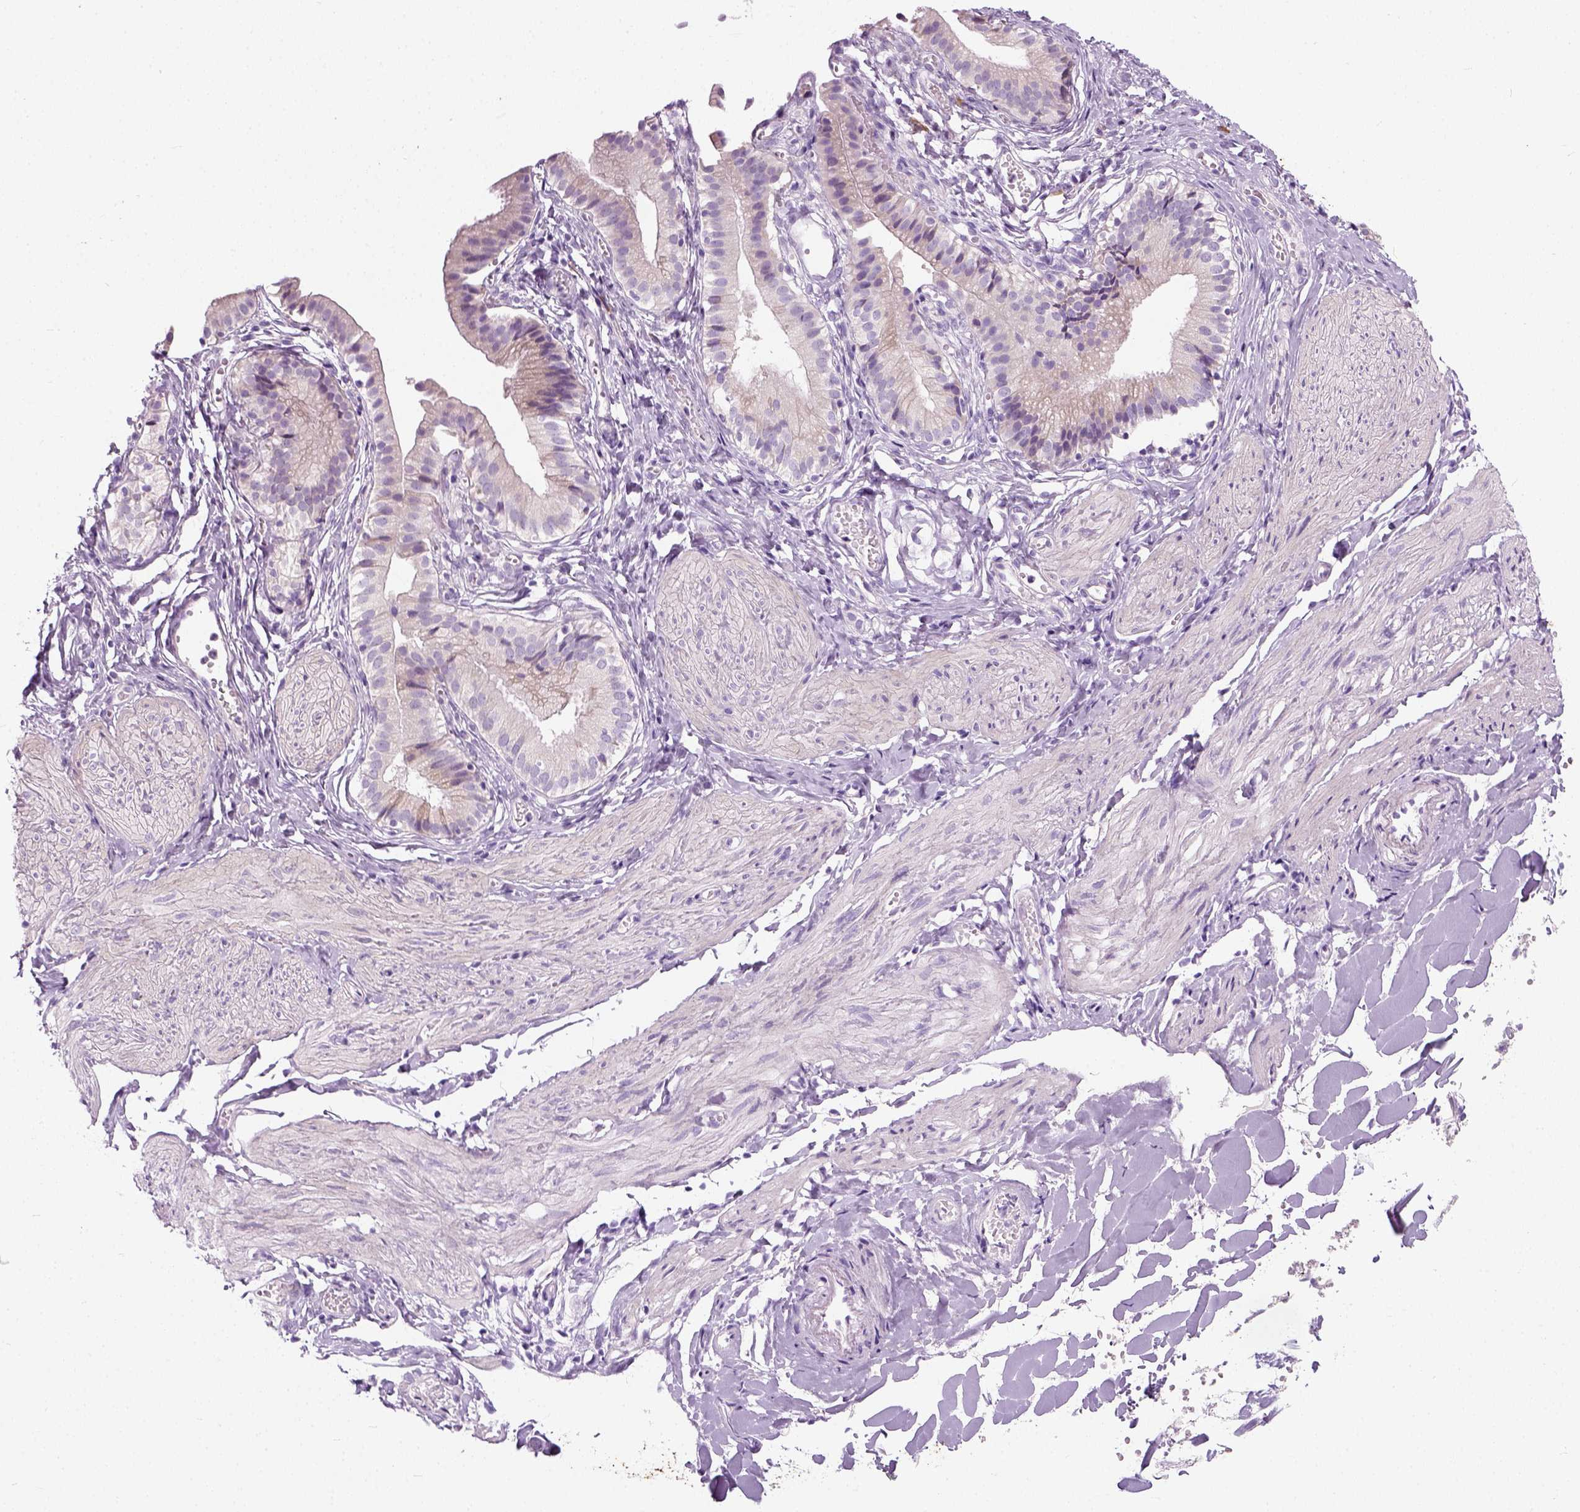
{"staining": {"intensity": "negative", "quantity": "none", "location": "none"}, "tissue": "gallbladder", "cell_type": "Glandular cells", "image_type": "normal", "snomed": [{"axis": "morphology", "description": "Normal tissue, NOS"}, {"axis": "topography", "description": "Gallbladder"}], "caption": "This is an IHC micrograph of unremarkable human gallbladder. There is no expression in glandular cells.", "gene": "TRIM72", "patient": {"sex": "female", "age": 47}}